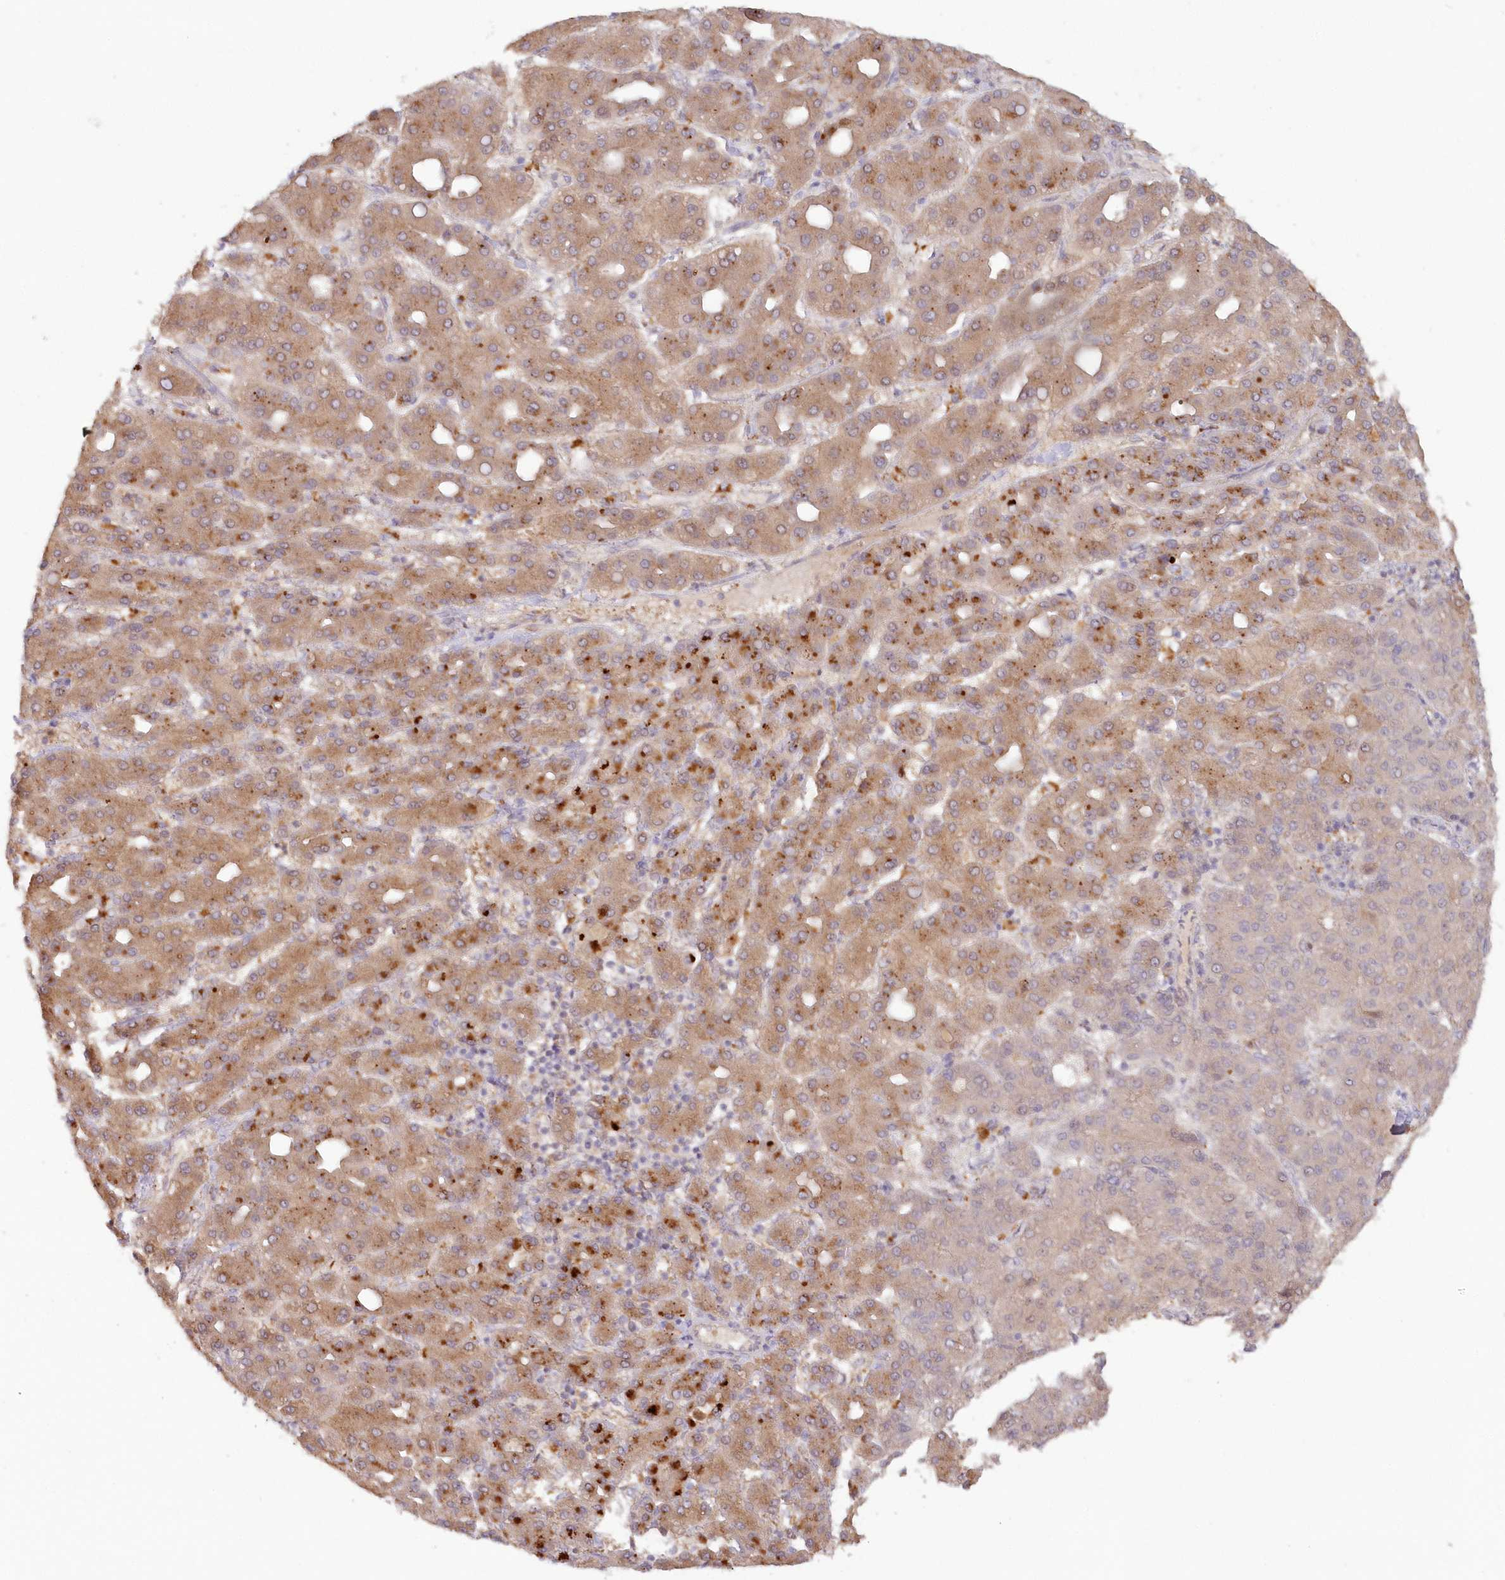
{"staining": {"intensity": "moderate", "quantity": ">75%", "location": "cytoplasmic/membranous"}, "tissue": "liver cancer", "cell_type": "Tumor cells", "image_type": "cancer", "snomed": [{"axis": "morphology", "description": "Carcinoma, Hepatocellular, NOS"}, {"axis": "topography", "description": "Liver"}], "caption": "Moderate cytoplasmic/membranous positivity is present in about >75% of tumor cells in liver cancer.", "gene": "GBE1", "patient": {"sex": "male", "age": 65}}